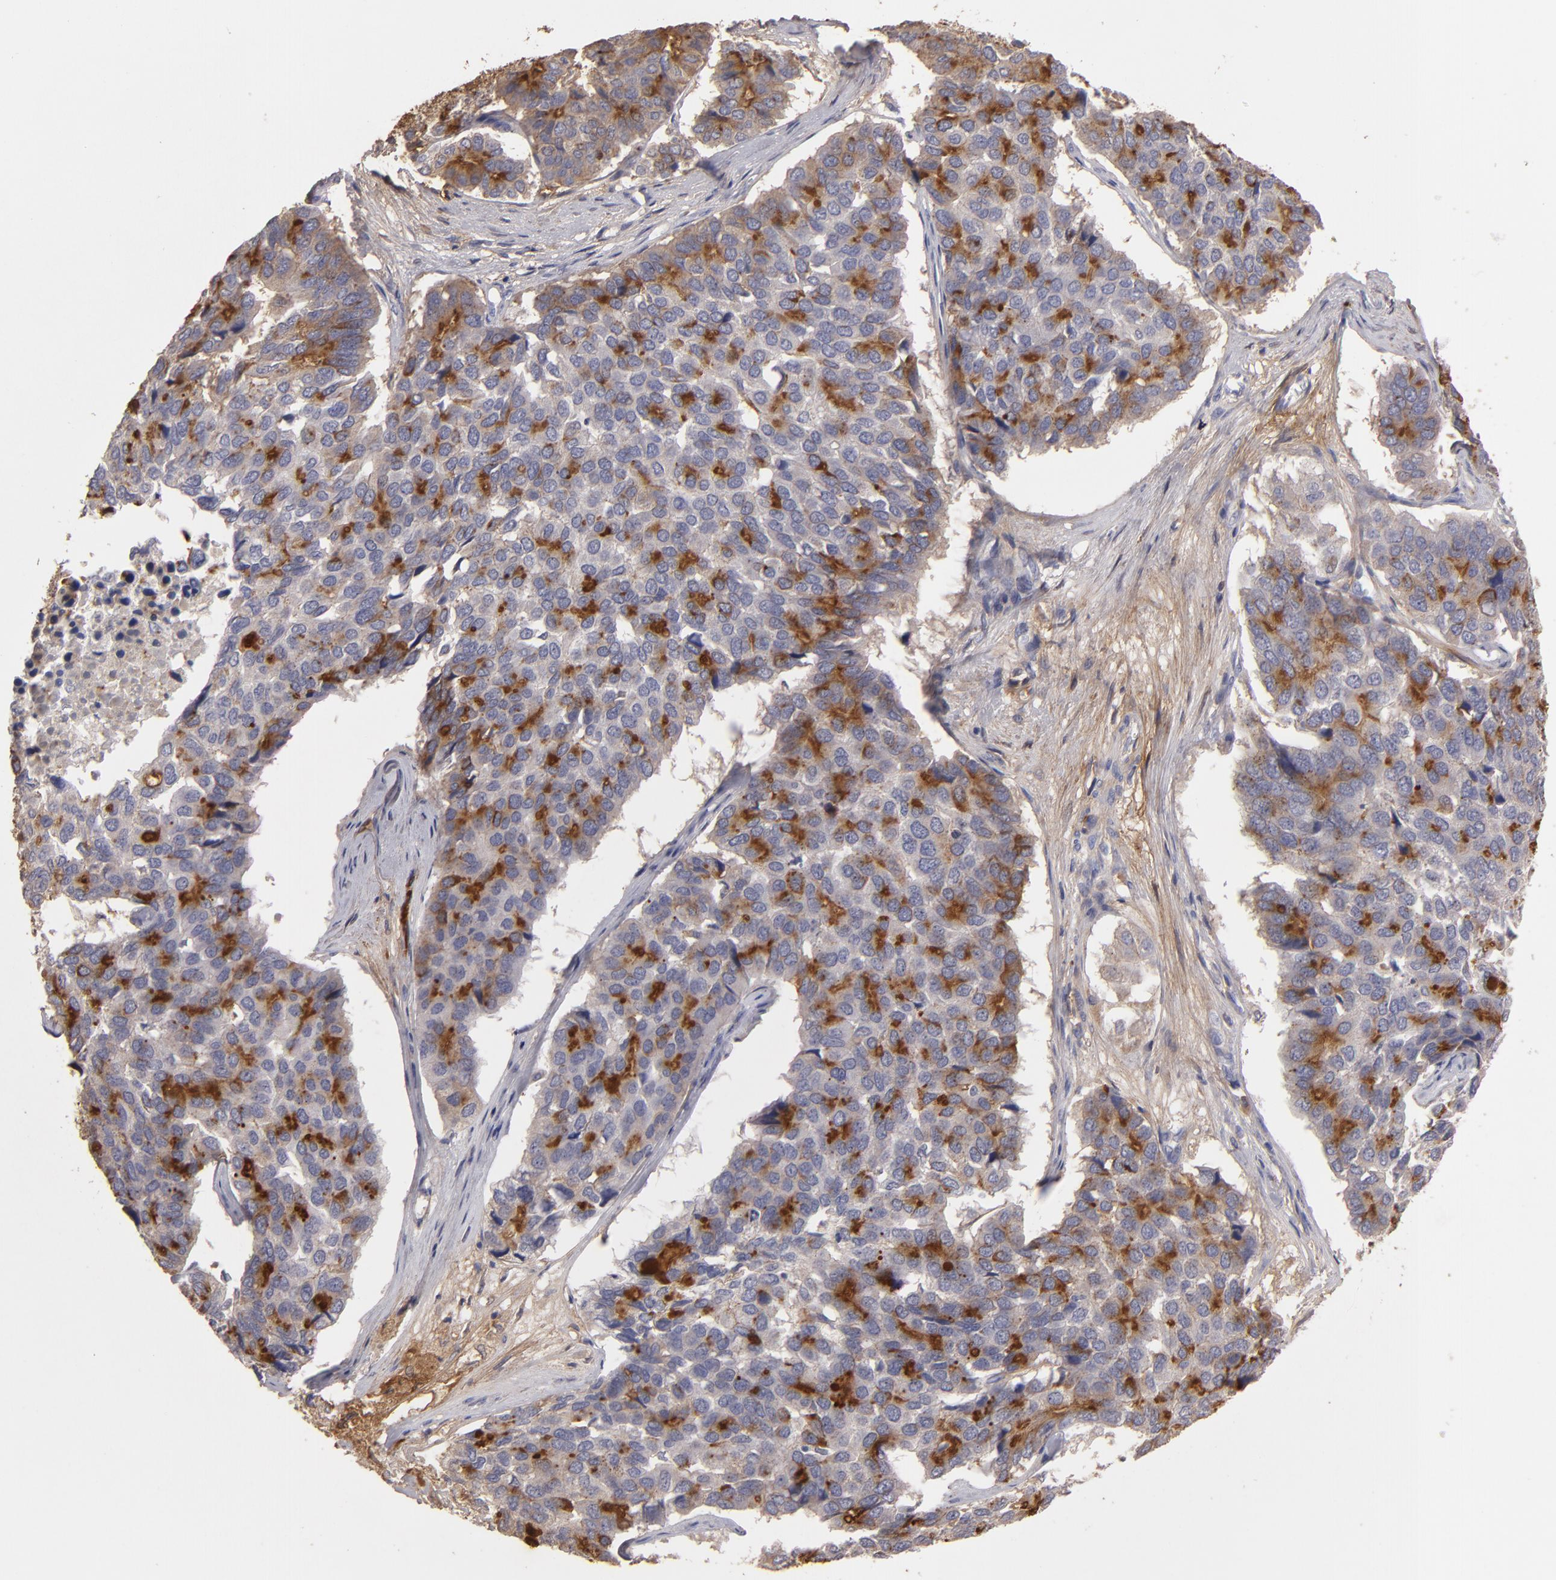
{"staining": {"intensity": "negative", "quantity": "none", "location": "none"}, "tissue": "pancreatic cancer", "cell_type": "Tumor cells", "image_type": "cancer", "snomed": [{"axis": "morphology", "description": "Adenocarcinoma, NOS"}, {"axis": "topography", "description": "Pancreas"}], "caption": "High power microscopy image of an immunohistochemistry photomicrograph of pancreatic cancer, revealing no significant staining in tumor cells.", "gene": "FBLN1", "patient": {"sex": "male", "age": 50}}